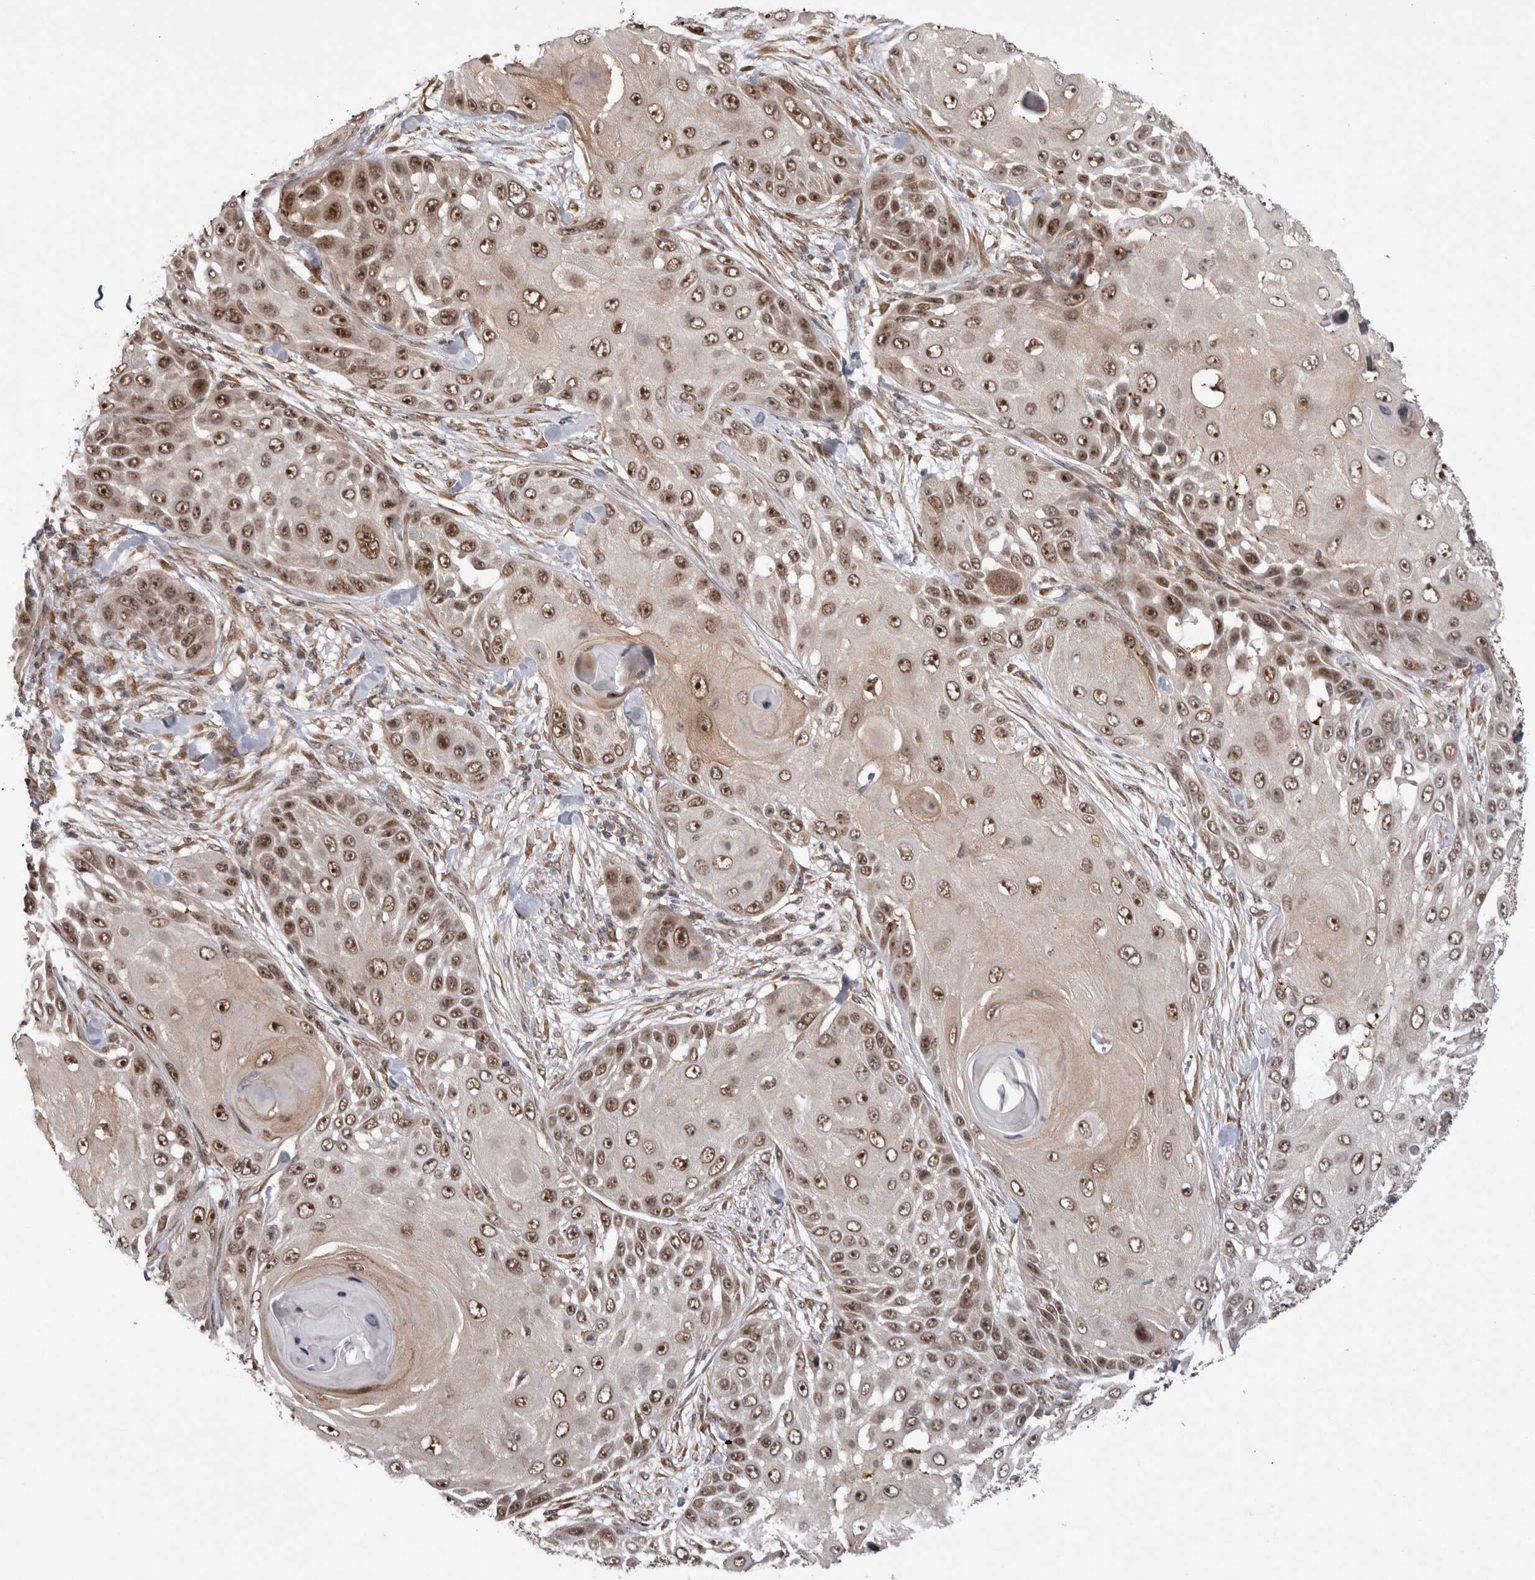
{"staining": {"intensity": "moderate", "quantity": ">75%", "location": "cytoplasmic/membranous,nuclear"}, "tissue": "skin cancer", "cell_type": "Tumor cells", "image_type": "cancer", "snomed": [{"axis": "morphology", "description": "Squamous cell carcinoma, NOS"}, {"axis": "topography", "description": "Skin"}], "caption": "A photomicrograph of skin cancer (squamous cell carcinoma) stained for a protein exhibits moderate cytoplasmic/membranous and nuclear brown staining in tumor cells.", "gene": "EXOSC4", "patient": {"sex": "female", "age": 44}}